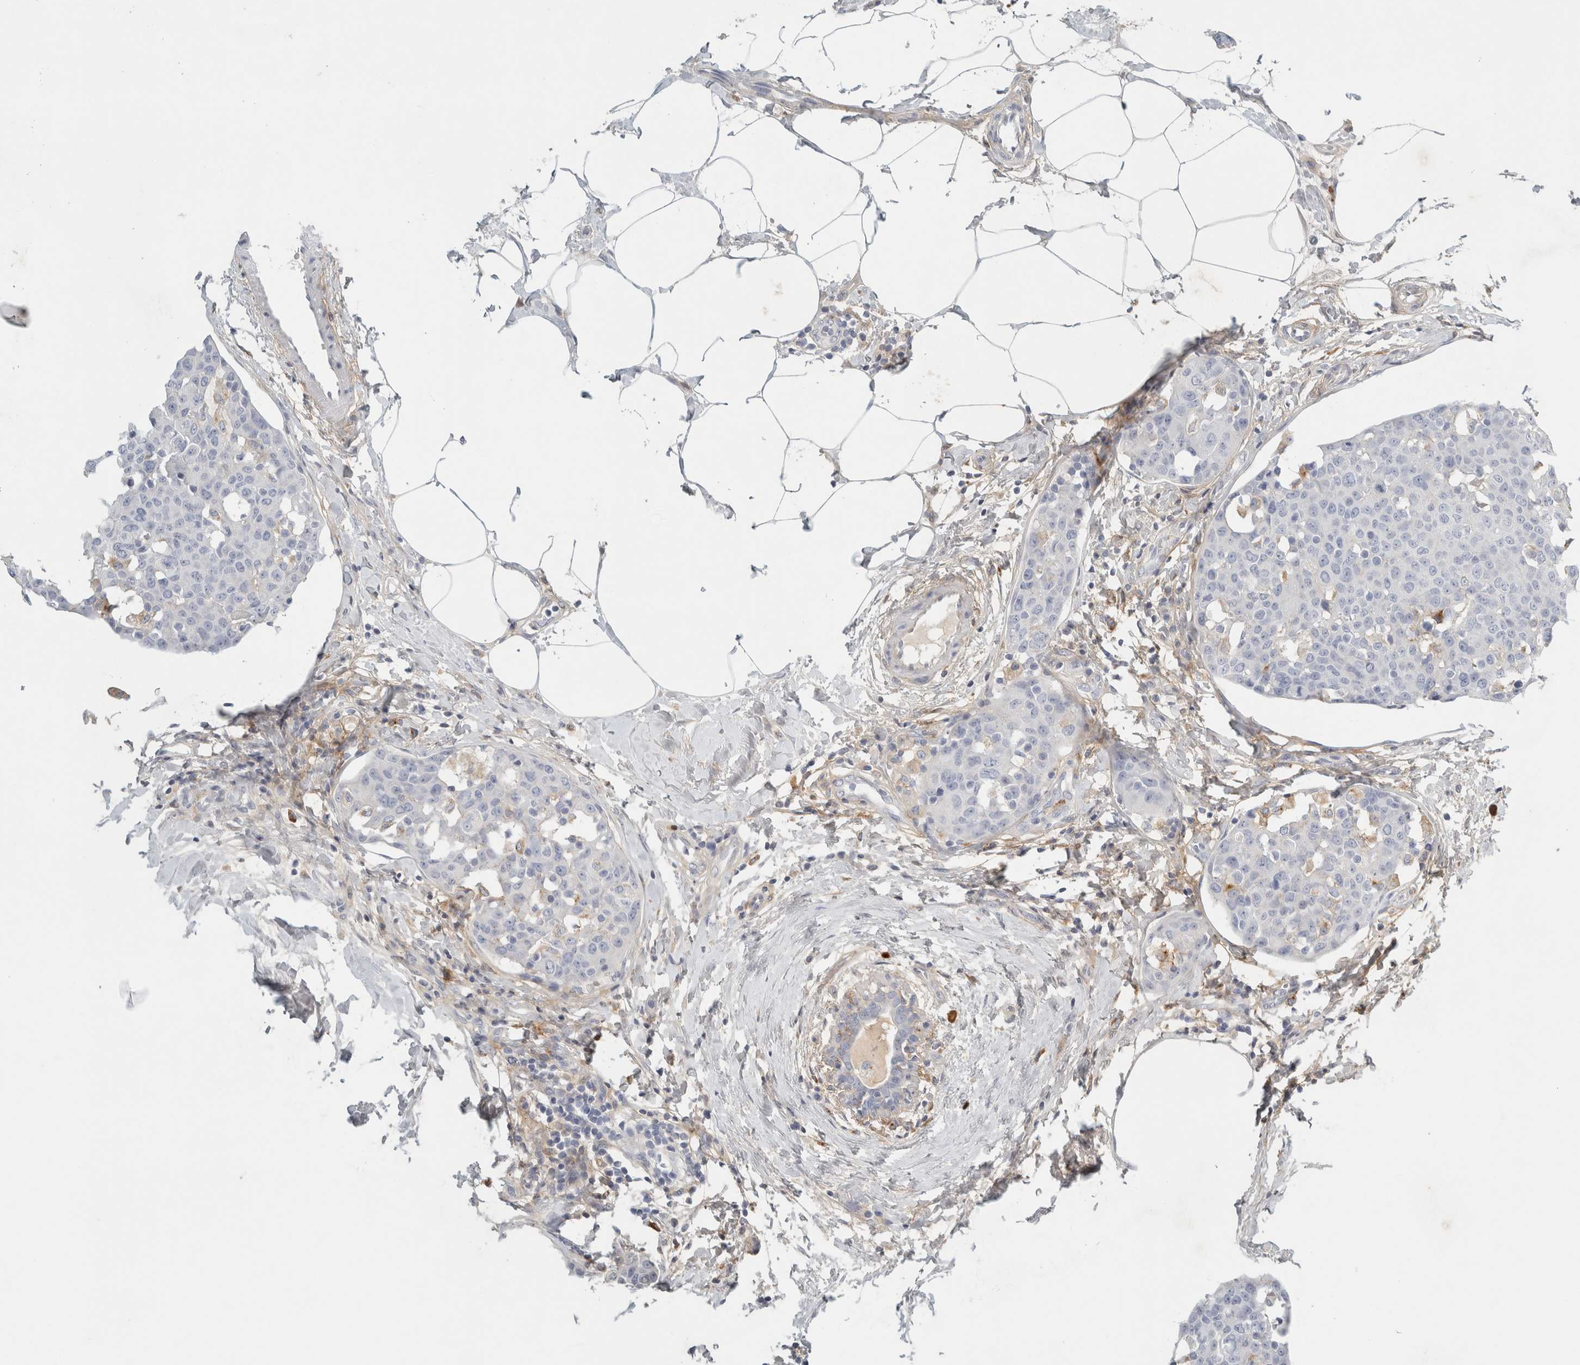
{"staining": {"intensity": "negative", "quantity": "none", "location": "none"}, "tissue": "breast cancer", "cell_type": "Tumor cells", "image_type": "cancer", "snomed": [{"axis": "morphology", "description": "Normal tissue, NOS"}, {"axis": "morphology", "description": "Duct carcinoma"}, {"axis": "topography", "description": "Breast"}], "caption": "Tumor cells are negative for brown protein staining in breast cancer.", "gene": "FGL2", "patient": {"sex": "female", "age": 37}}